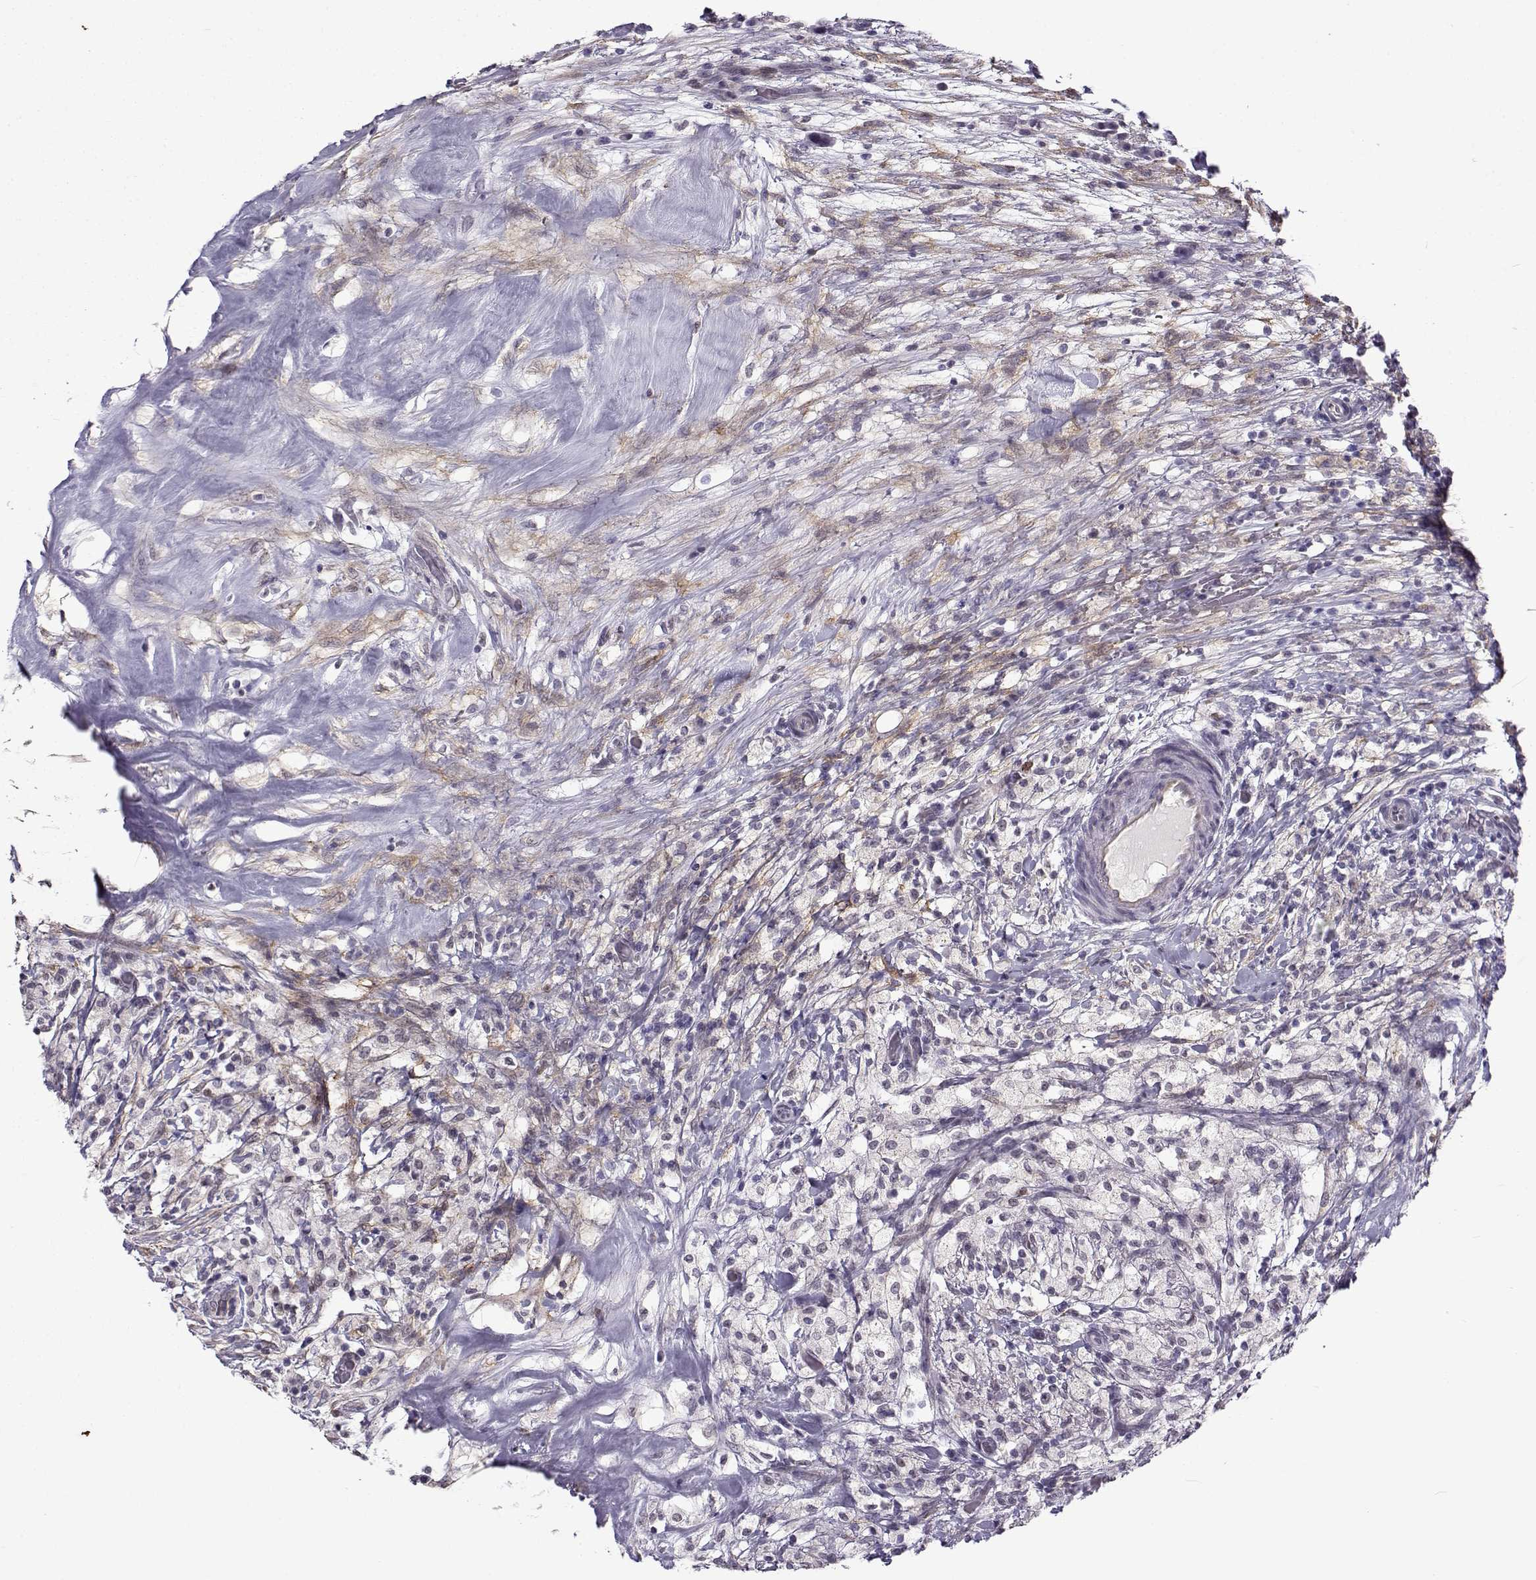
{"staining": {"intensity": "negative", "quantity": "none", "location": "none"}, "tissue": "testis cancer", "cell_type": "Tumor cells", "image_type": "cancer", "snomed": [{"axis": "morphology", "description": "Necrosis, NOS"}, {"axis": "morphology", "description": "Carcinoma, Embryonal, NOS"}, {"axis": "topography", "description": "Testis"}], "caption": "Immunohistochemistry histopathology image of neoplastic tissue: testis cancer (embryonal carcinoma) stained with DAB exhibits no significant protein expression in tumor cells.", "gene": "BACH1", "patient": {"sex": "male", "age": 19}}